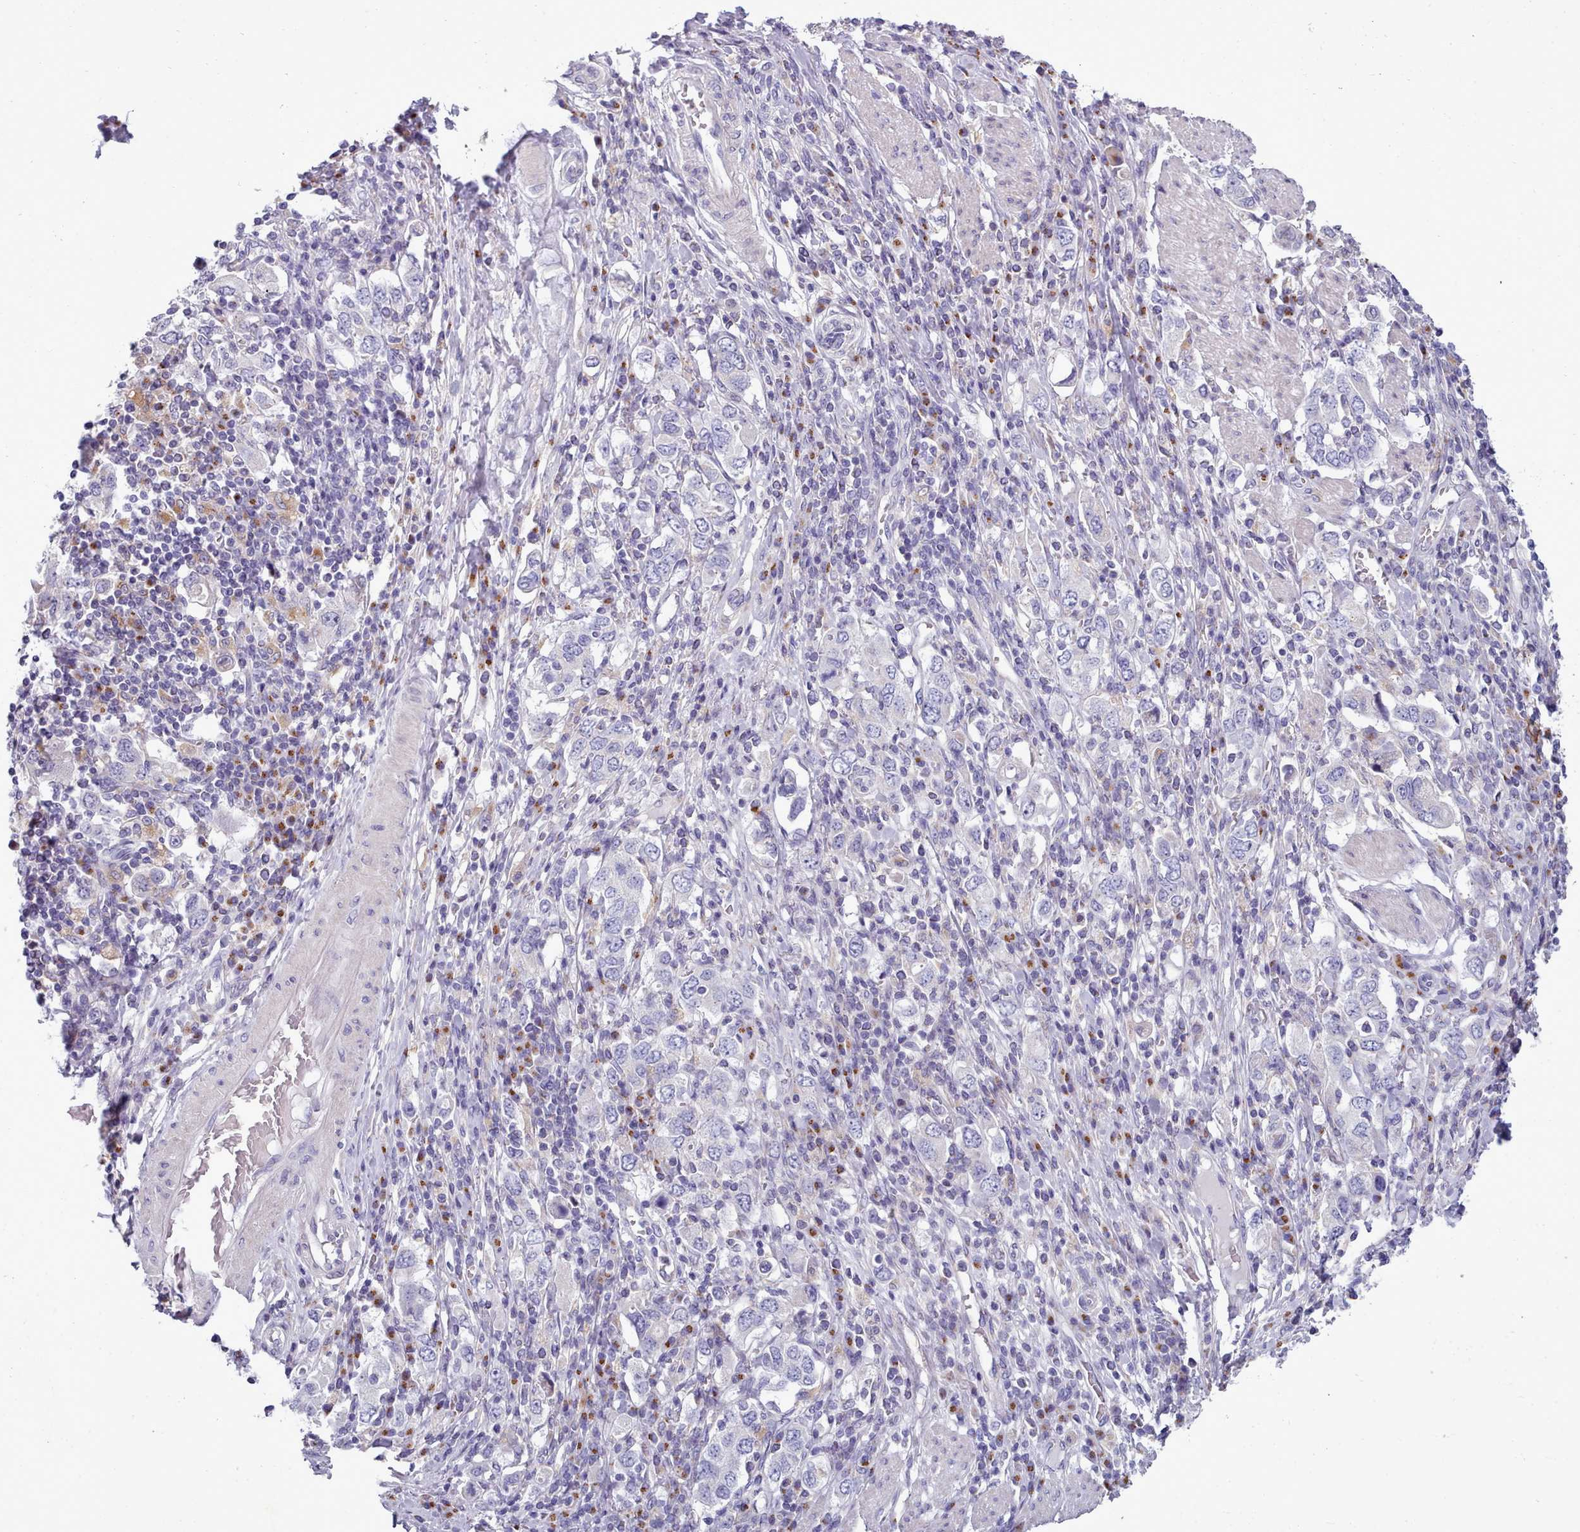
{"staining": {"intensity": "negative", "quantity": "none", "location": "none"}, "tissue": "stomach cancer", "cell_type": "Tumor cells", "image_type": "cancer", "snomed": [{"axis": "morphology", "description": "Adenocarcinoma, NOS"}, {"axis": "topography", "description": "Stomach, upper"}, {"axis": "topography", "description": "Stomach"}], "caption": "High power microscopy photomicrograph of an IHC photomicrograph of stomach cancer (adenocarcinoma), revealing no significant expression in tumor cells.", "gene": "MYRFL", "patient": {"sex": "male", "age": 62}}